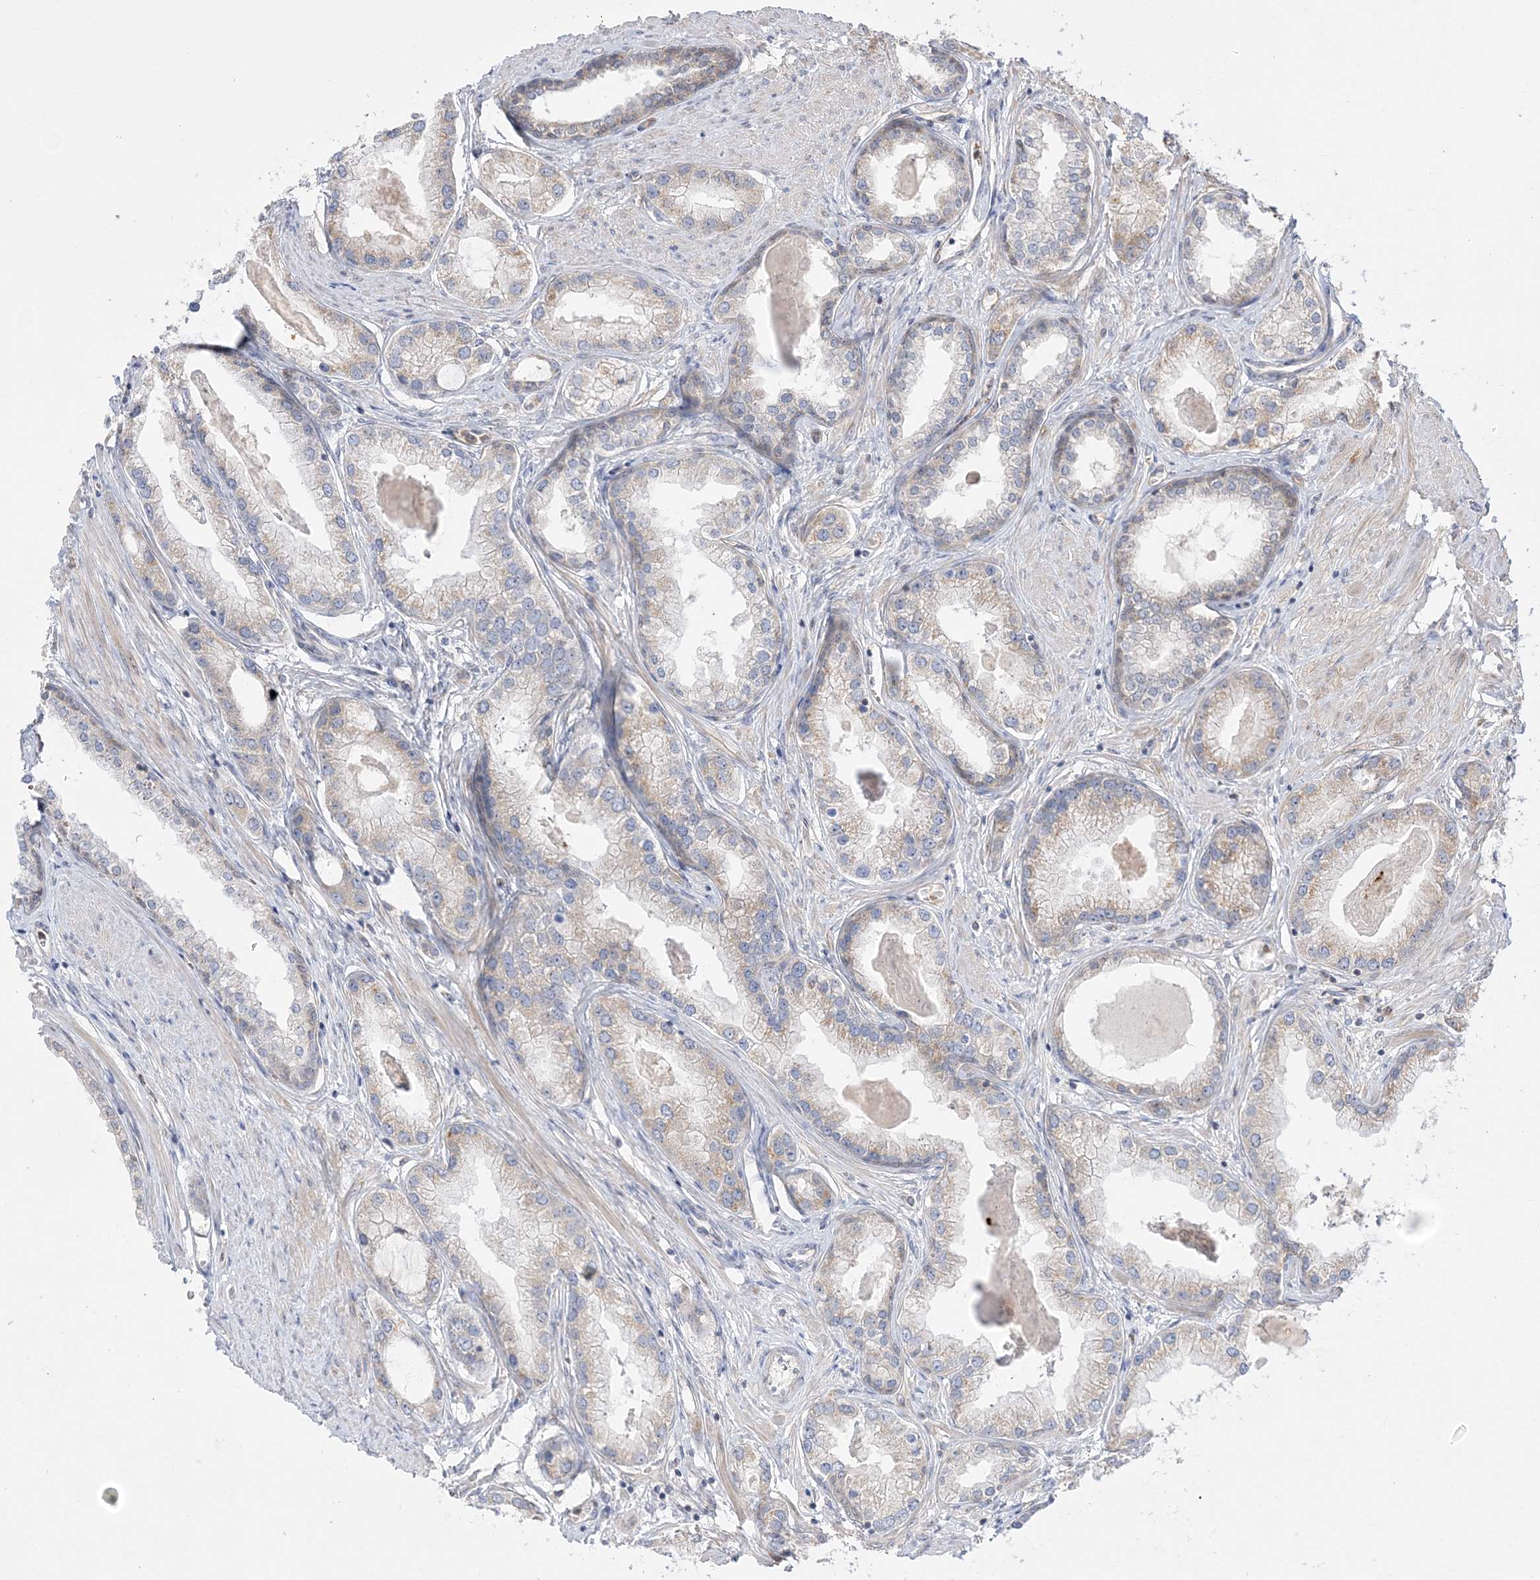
{"staining": {"intensity": "weak", "quantity": "<25%", "location": "cytoplasmic/membranous"}, "tissue": "prostate cancer", "cell_type": "Tumor cells", "image_type": "cancer", "snomed": [{"axis": "morphology", "description": "Adenocarcinoma, Low grade"}, {"axis": "topography", "description": "Prostate"}], "caption": "Tumor cells are negative for brown protein staining in prostate cancer.", "gene": "FARSB", "patient": {"sex": "male", "age": 63}}